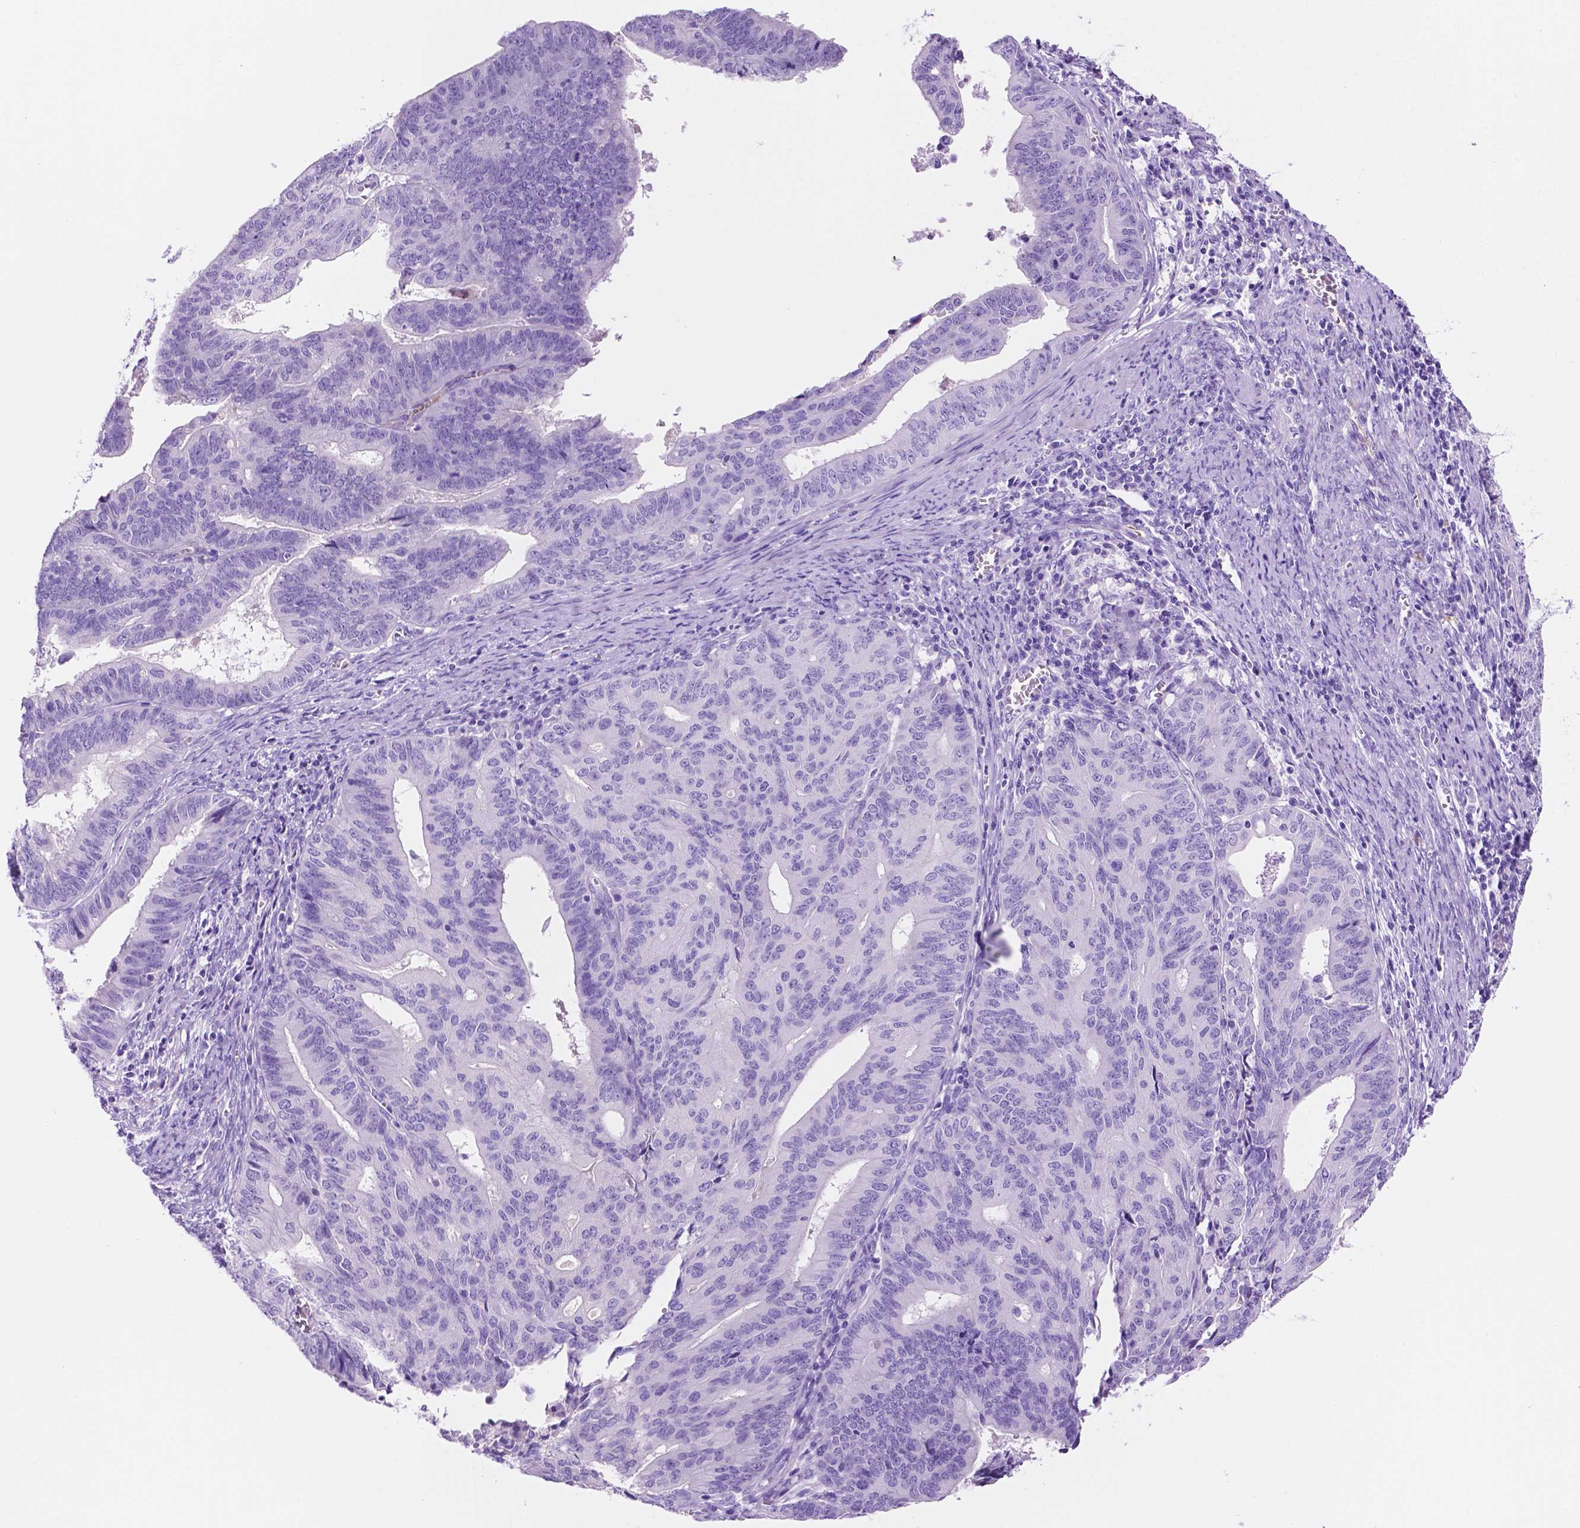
{"staining": {"intensity": "negative", "quantity": "none", "location": "none"}, "tissue": "endometrial cancer", "cell_type": "Tumor cells", "image_type": "cancer", "snomed": [{"axis": "morphology", "description": "Adenocarcinoma, NOS"}, {"axis": "topography", "description": "Endometrium"}], "caption": "There is no significant staining in tumor cells of endometrial cancer.", "gene": "FOXB2", "patient": {"sex": "female", "age": 65}}